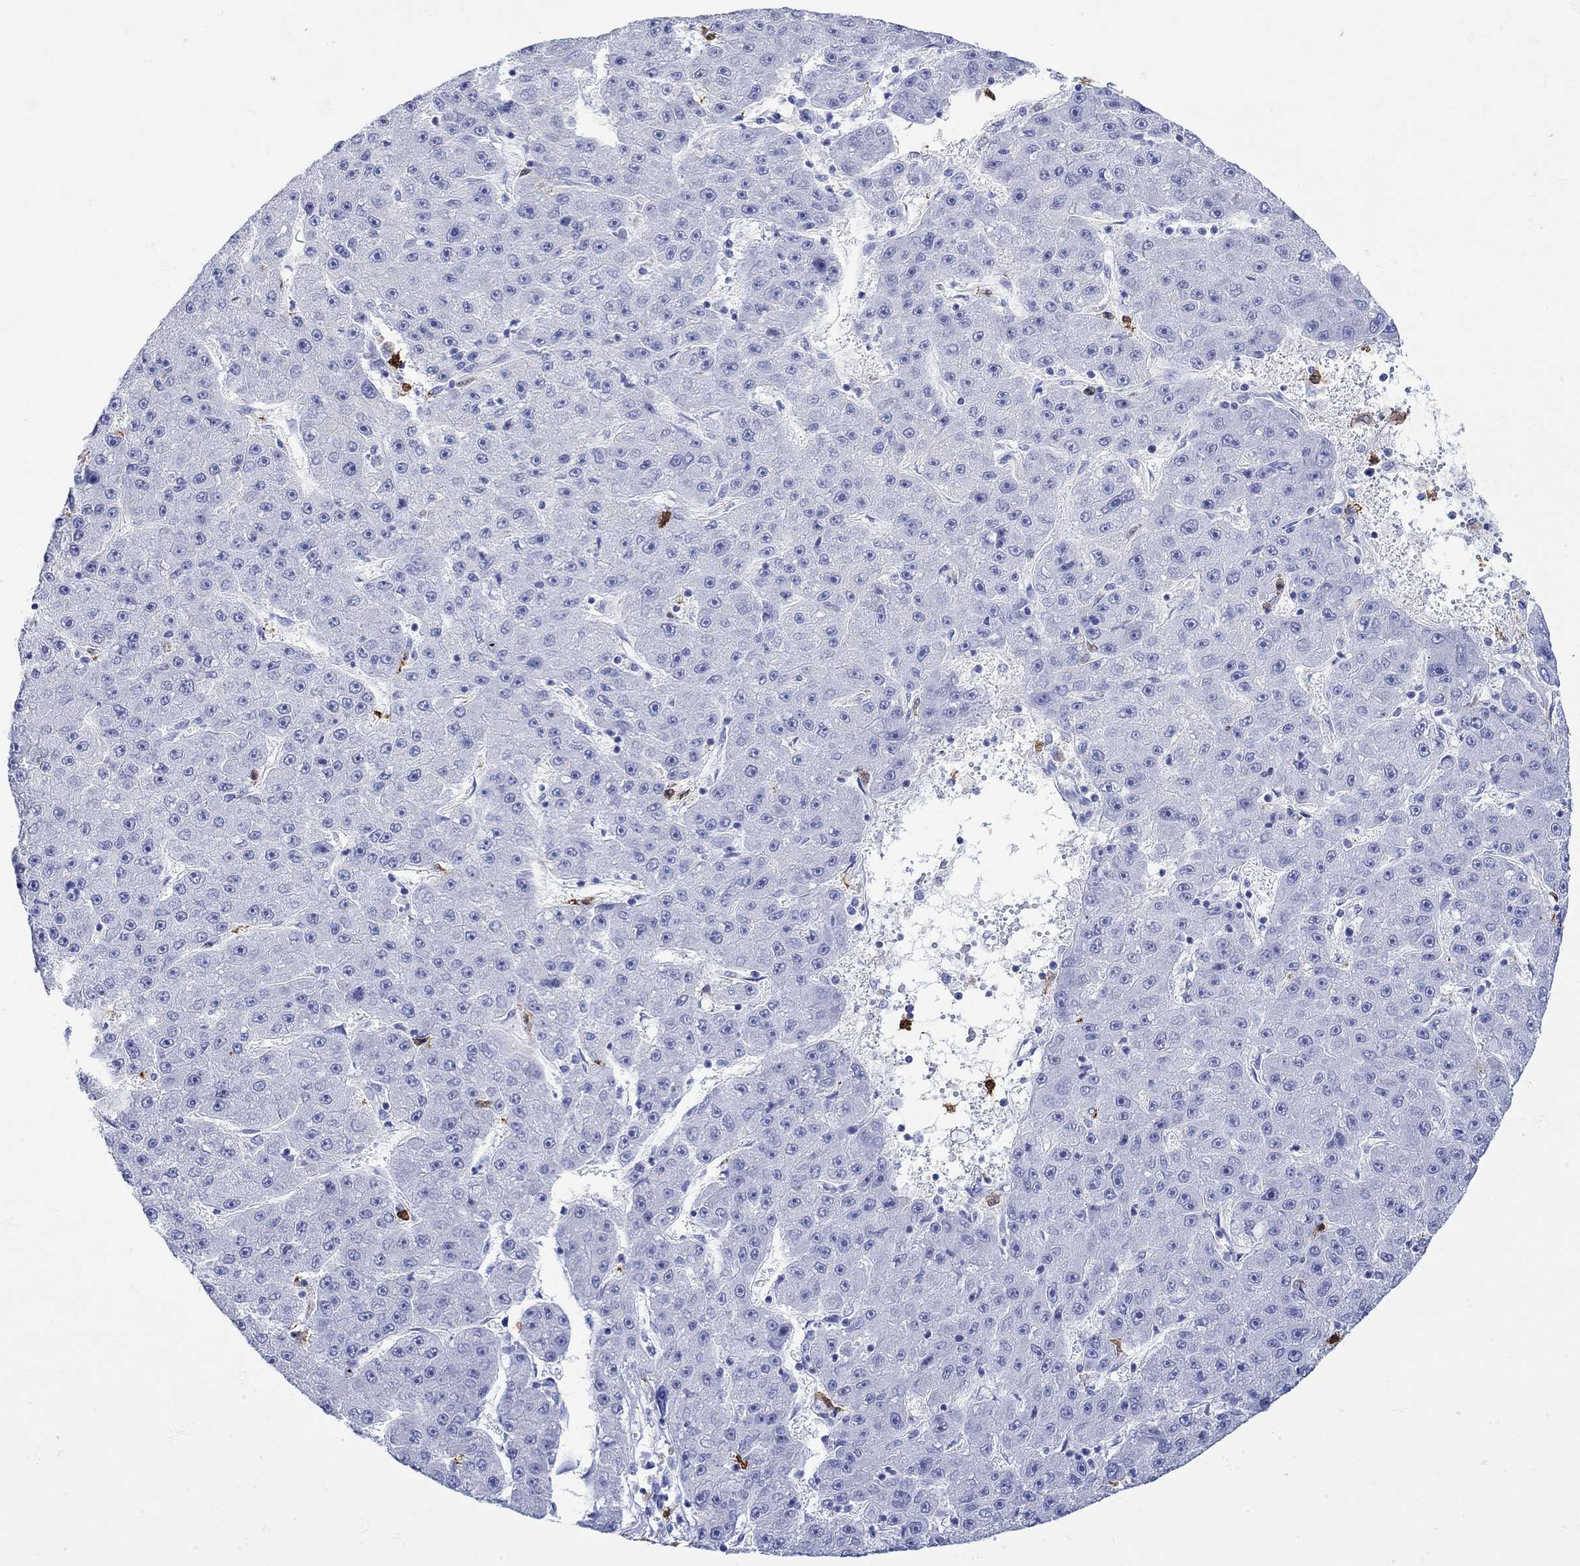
{"staining": {"intensity": "negative", "quantity": "none", "location": "none"}, "tissue": "liver cancer", "cell_type": "Tumor cells", "image_type": "cancer", "snomed": [{"axis": "morphology", "description": "Carcinoma, Hepatocellular, NOS"}, {"axis": "topography", "description": "Liver"}], "caption": "A photomicrograph of liver cancer stained for a protein exhibits no brown staining in tumor cells.", "gene": "LINGO3", "patient": {"sex": "male", "age": 67}}